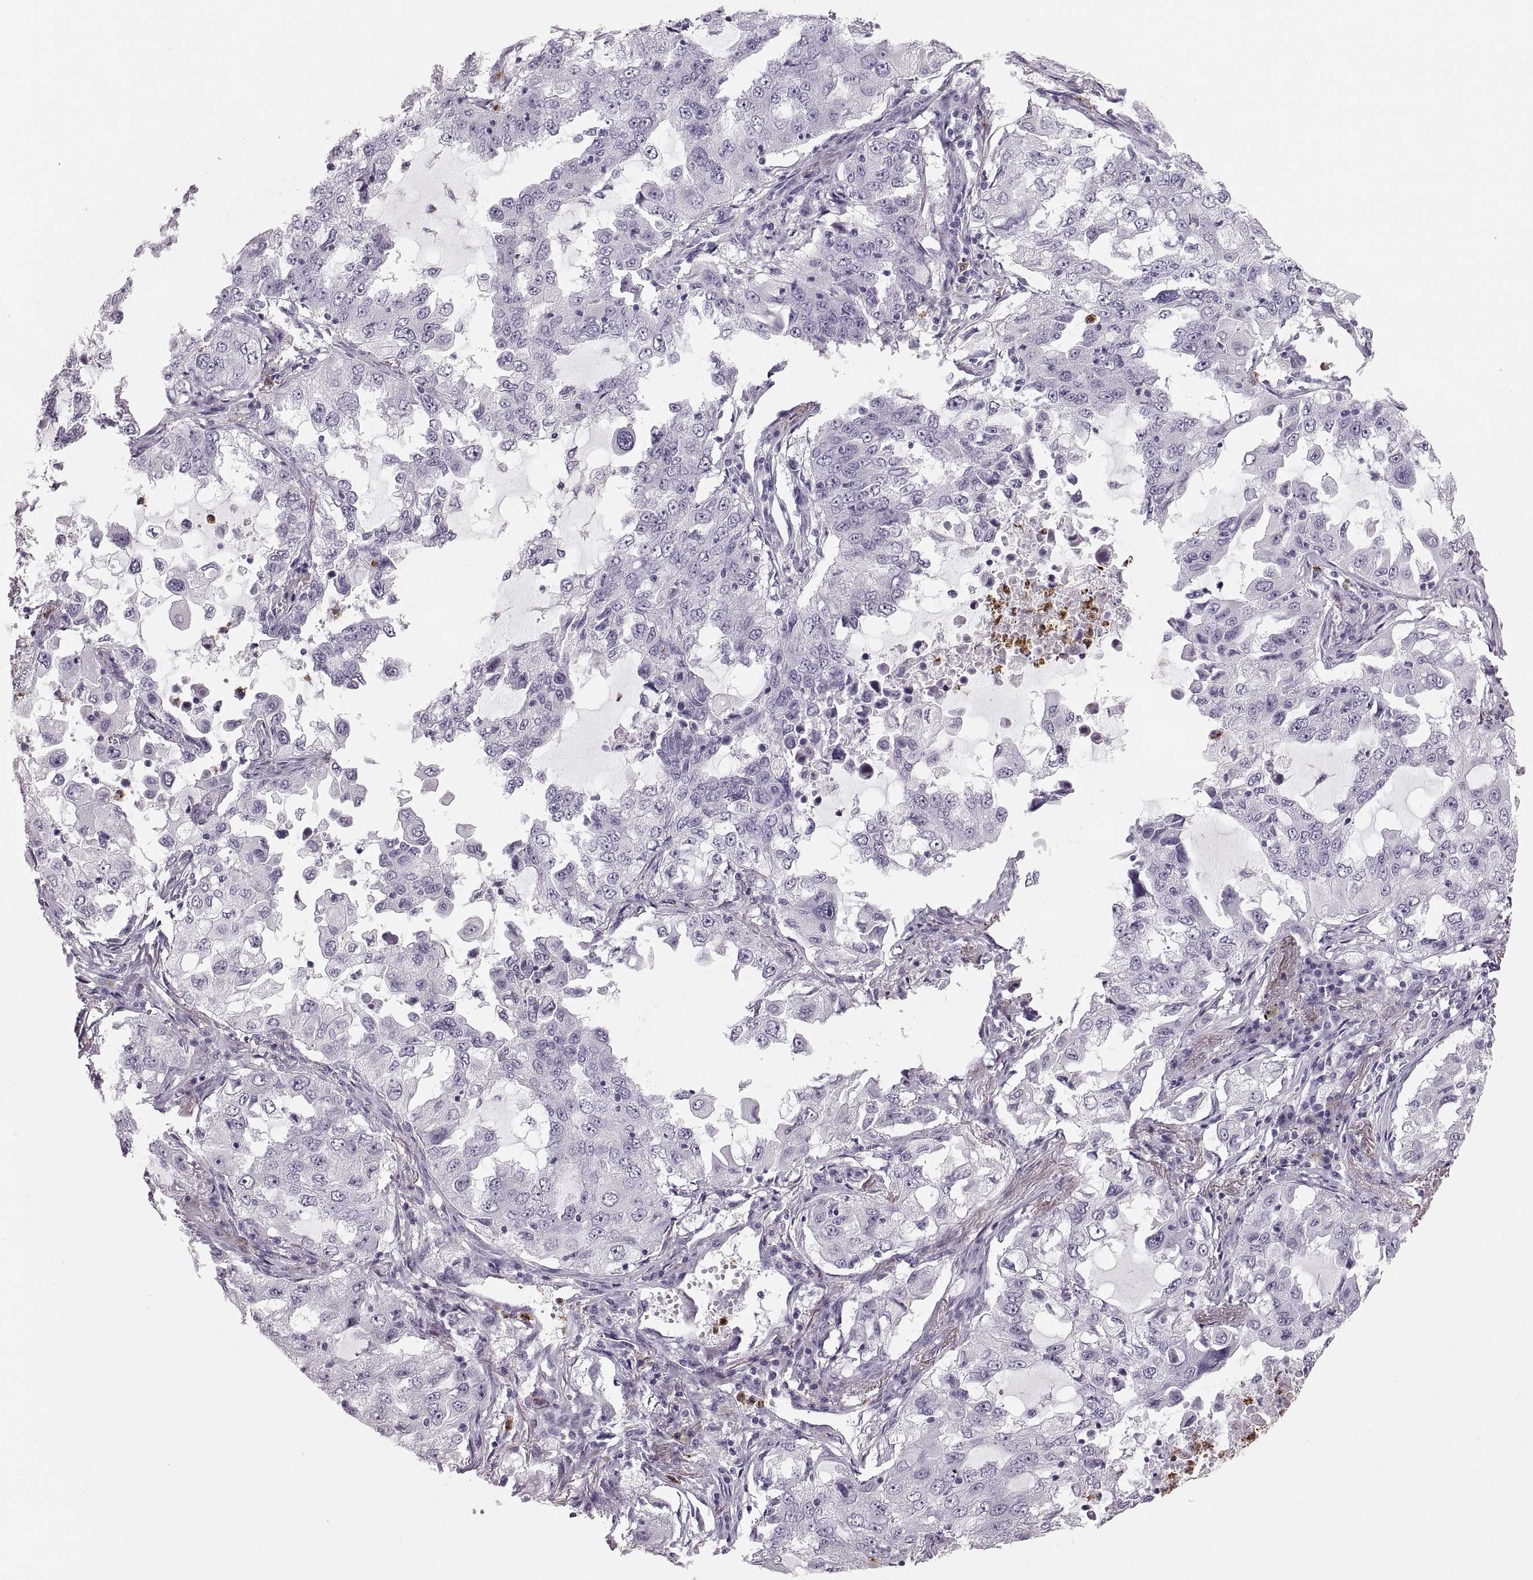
{"staining": {"intensity": "negative", "quantity": "none", "location": "none"}, "tissue": "lung cancer", "cell_type": "Tumor cells", "image_type": "cancer", "snomed": [{"axis": "morphology", "description": "Adenocarcinoma, NOS"}, {"axis": "topography", "description": "Lung"}], "caption": "Tumor cells show no significant protein positivity in adenocarcinoma (lung).", "gene": "MILR1", "patient": {"sex": "female", "age": 61}}